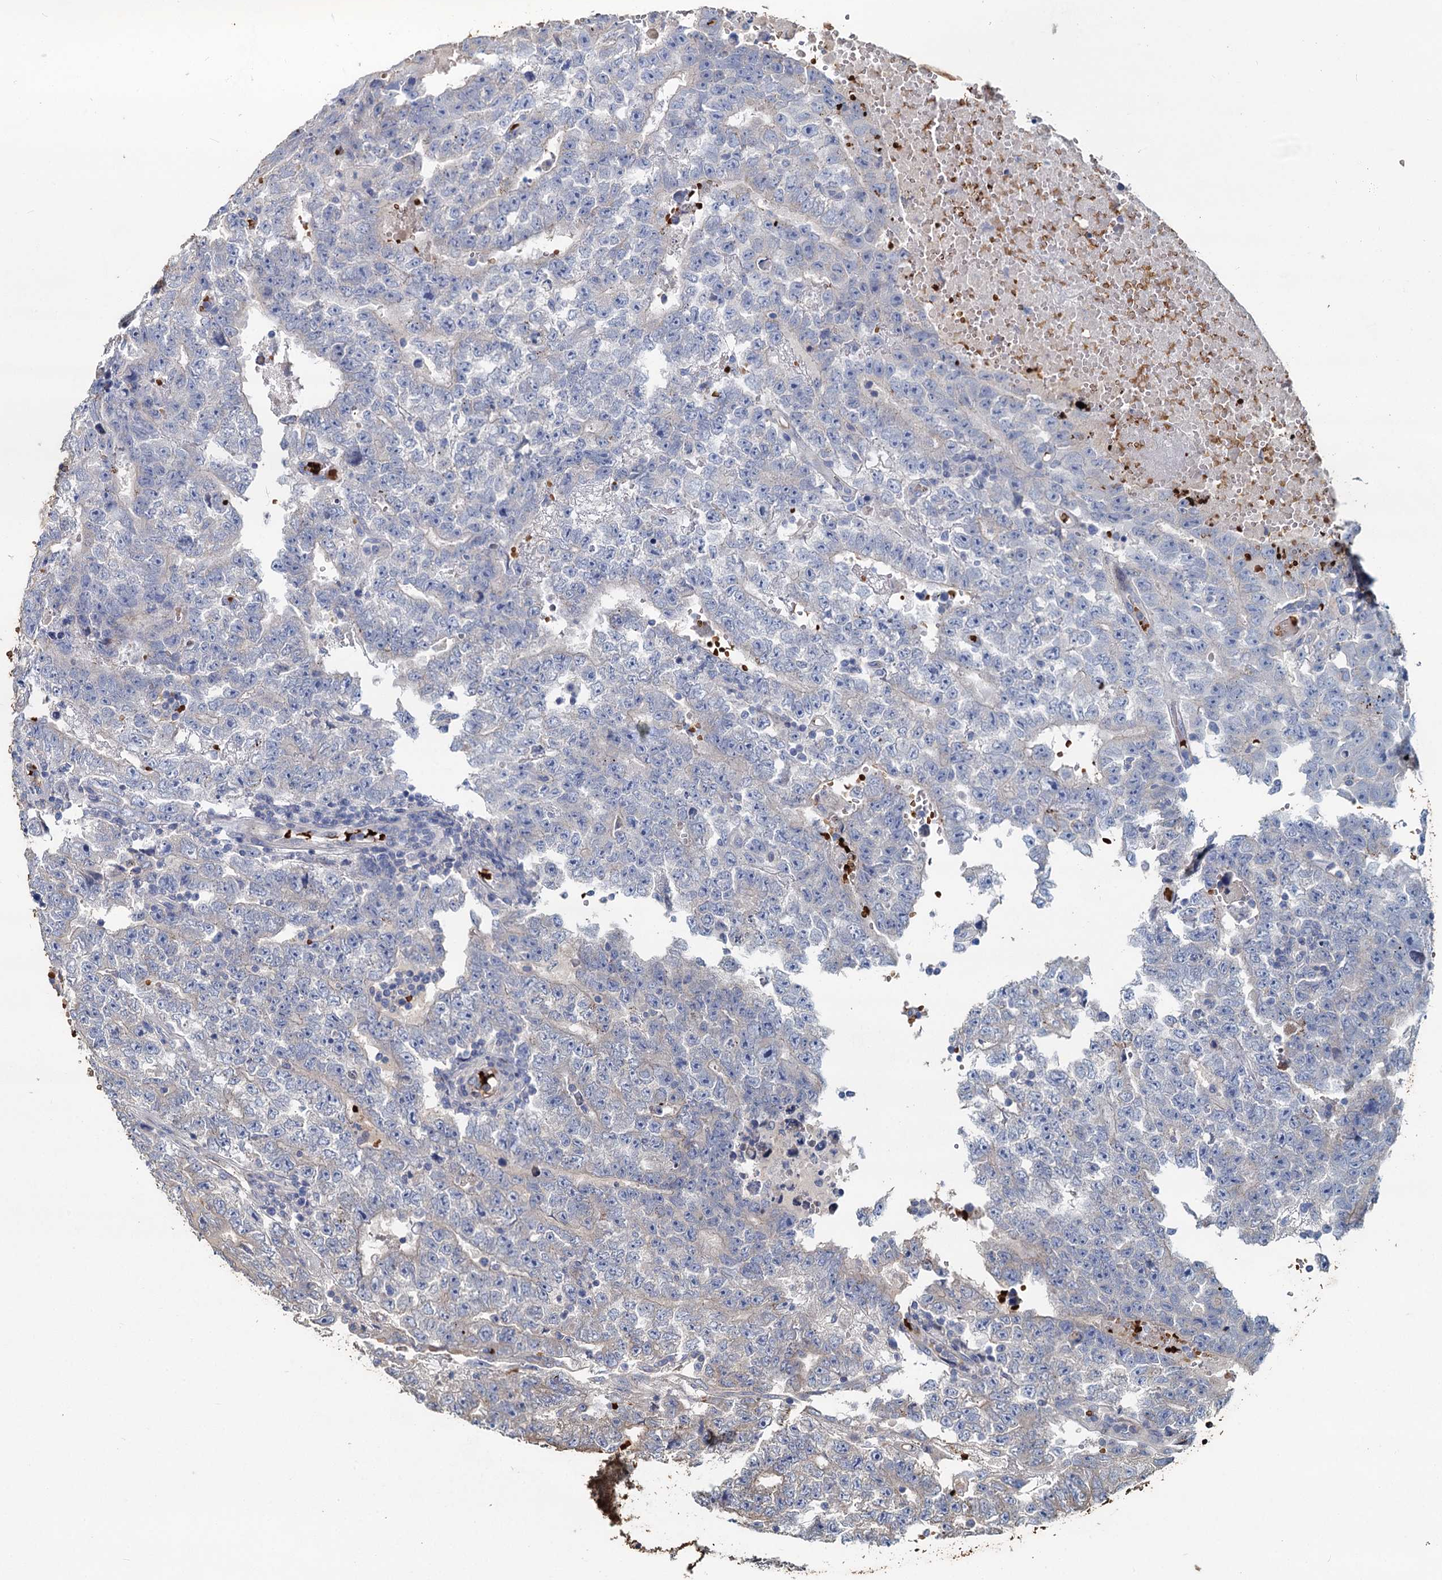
{"staining": {"intensity": "weak", "quantity": "<25%", "location": "cytoplasmic/membranous"}, "tissue": "testis cancer", "cell_type": "Tumor cells", "image_type": "cancer", "snomed": [{"axis": "morphology", "description": "Carcinoma, Embryonal, NOS"}, {"axis": "topography", "description": "Testis"}], "caption": "Micrograph shows no significant protein expression in tumor cells of testis cancer (embryonal carcinoma).", "gene": "TCTN2", "patient": {"sex": "male", "age": 25}}